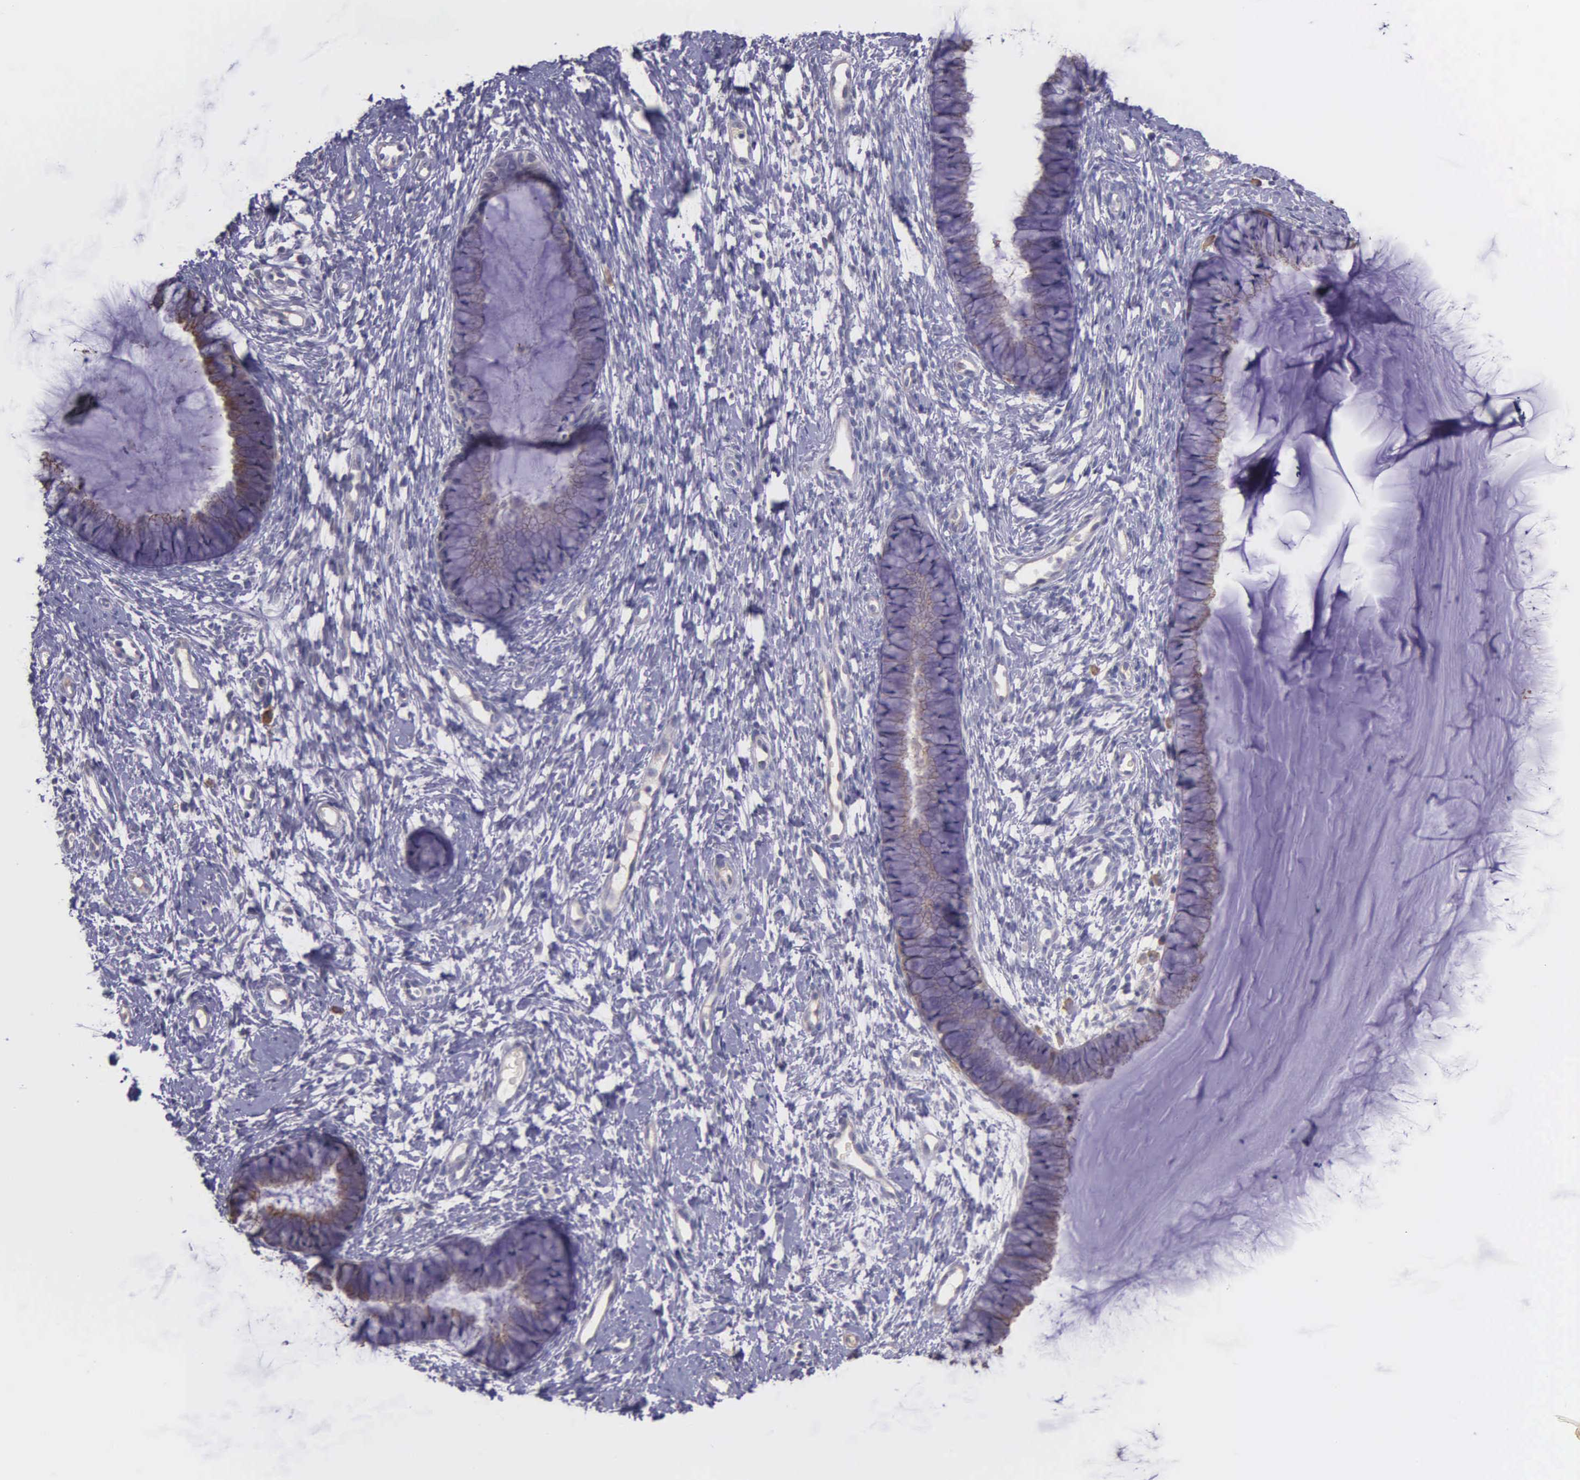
{"staining": {"intensity": "weak", "quantity": "25%-75%", "location": "cytoplasmic/membranous"}, "tissue": "cervix", "cell_type": "Glandular cells", "image_type": "normal", "snomed": [{"axis": "morphology", "description": "Normal tissue, NOS"}, {"axis": "topography", "description": "Cervix"}], "caption": "The histopathology image displays staining of unremarkable cervix, revealing weak cytoplasmic/membranous protein staining (brown color) within glandular cells.", "gene": "ZC3H12B", "patient": {"sex": "female", "age": 82}}